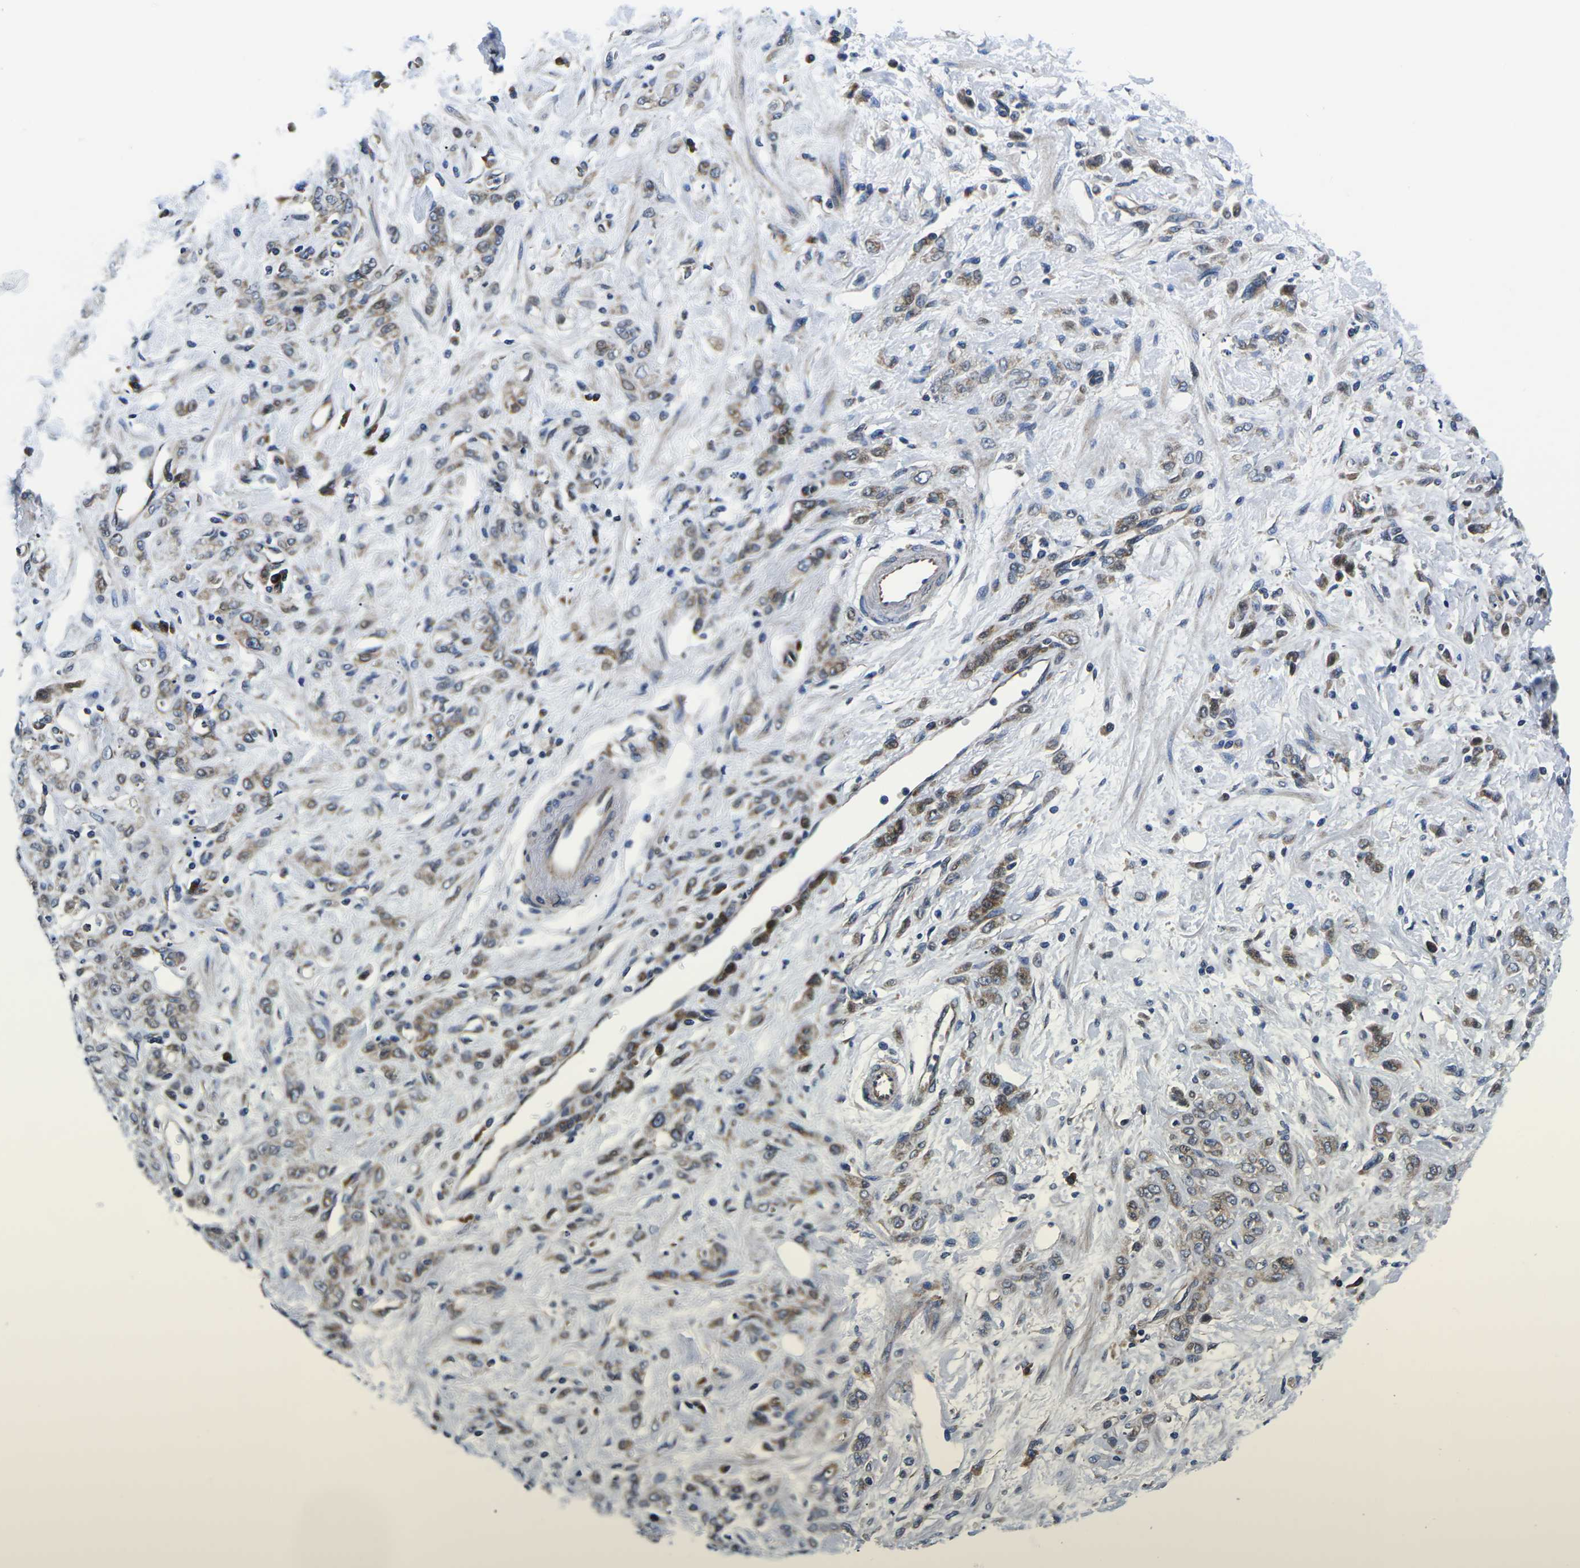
{"staining": {"intensity": "moderate", "quantity": ">75%", "location": "cytoplasmic/membranous"}, "tissue": "stomach cancer", "cell_type": "Tumor cells", "image_type": "cancer", "snomed": [{"axis": "morphology", "description": "Normal tissue, NOS"}, {"axis": "morphology", "description": "Adenocarcinoma, NOS"}, {"axis": "topography", "description": "Stomach"}], "caption": "Immunohistochemistry micrograph of human stomach adenocarcinoma stained for a protein (brown), which displays medium levels of moderate cytoplasmic/membranous positivity in approximately >75% of tumor cells.", "gene": "EIF4E", "patient": {"sex": "male", "age": 82}}